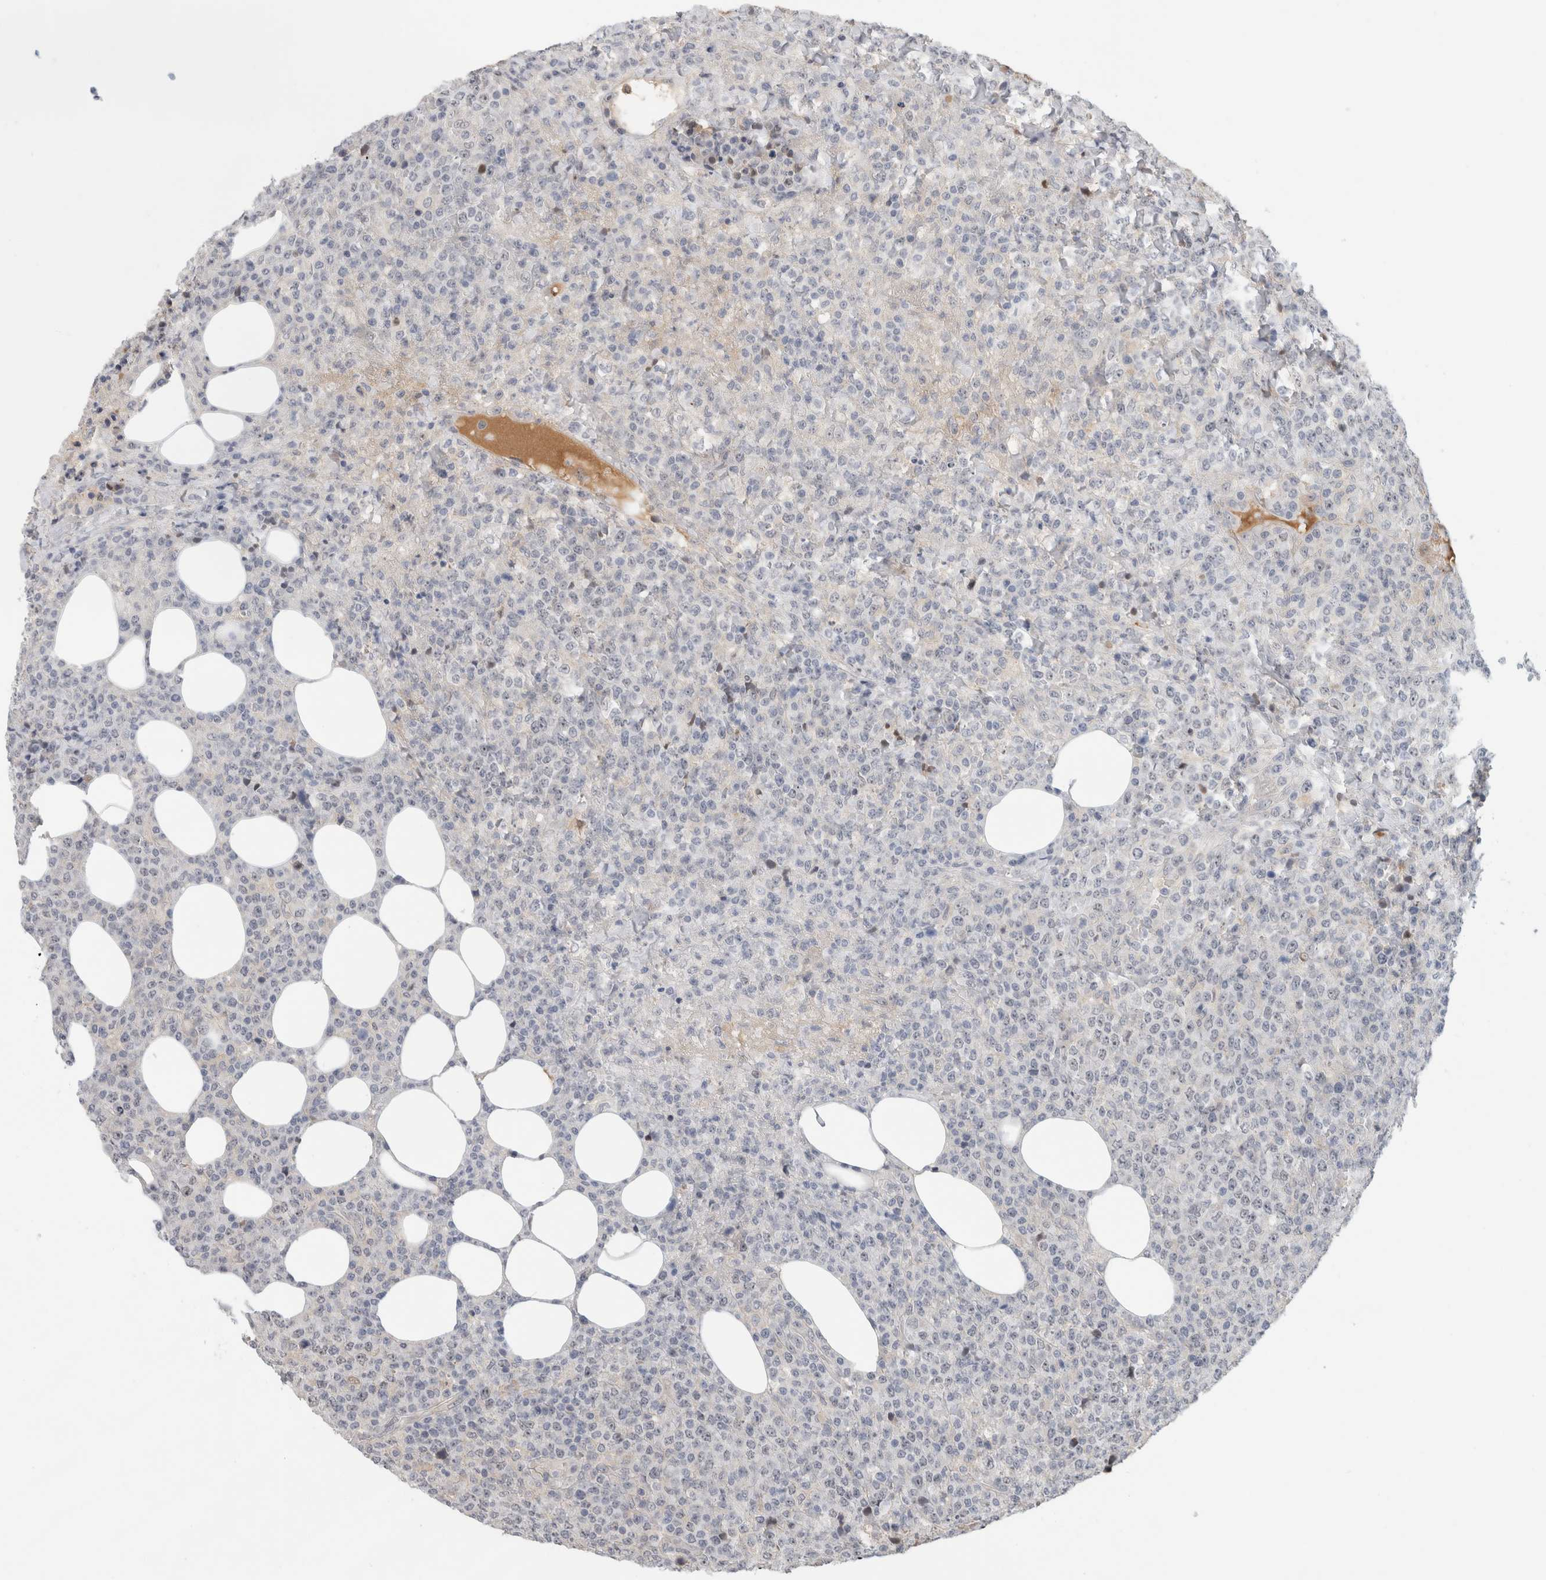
{"staining": {"intensity": "negative", "quantity": "none", "location": "none"}, "tissue": "lymphoma", "cell_type": "Tumor cells", "image_type": "cancer", "snomed": [{"axis": "morphology", "description": "Malignant lymphoma, non-Hodgkin's type, High grade"}, {"axis": "topography", "description": "Lymph node"}], "caption": "There is no significant staining in tumor cells of malignant lymphoma, non-Hodgkin's type (high-grade).", "gene": "HCN3", "patient": {"sex": "male", "age": 13}}